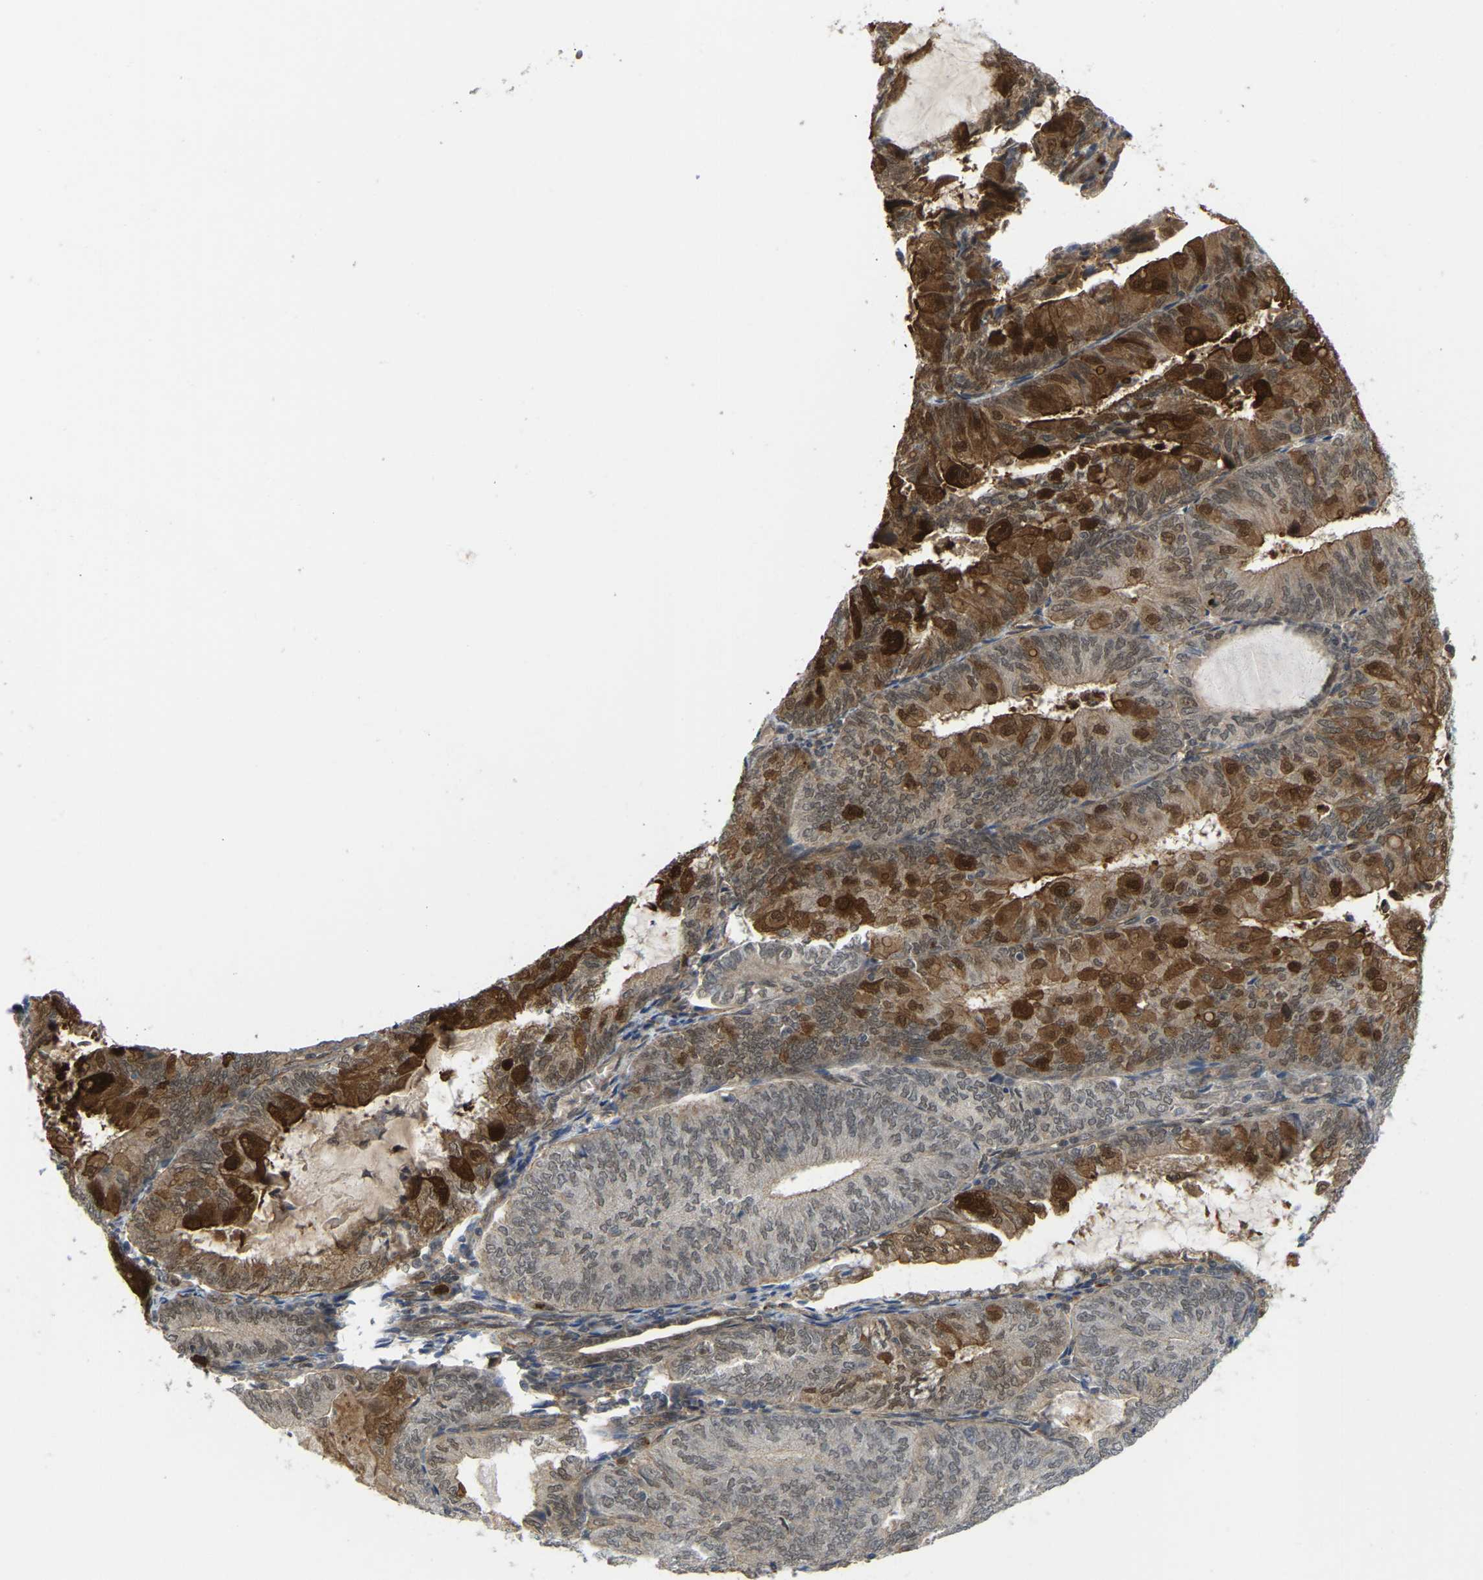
{"staining": {"intensity": "moderate", "quantity": ">75%", "location": "cytoplasmic/membranous,nuclear"}, "tissue": "endometrial cancer", "cell_type": "Tumor cells", "image_type": "cancer", "snomed": [{"axis": "morphology", "description": "Adenocarcinoma, NOS"}, {"axis": "topography", "description": "Endometrium"}], "caption": "About >75% of tumor cells in adenocarcinoma (endometrial) show moderate cytoplasmic/membranous and nuclear protein staining as visualized by brown immunohistochemical staining.", "gene": "SERPINB5", "patient": {"sex": "female", "age": 81}}